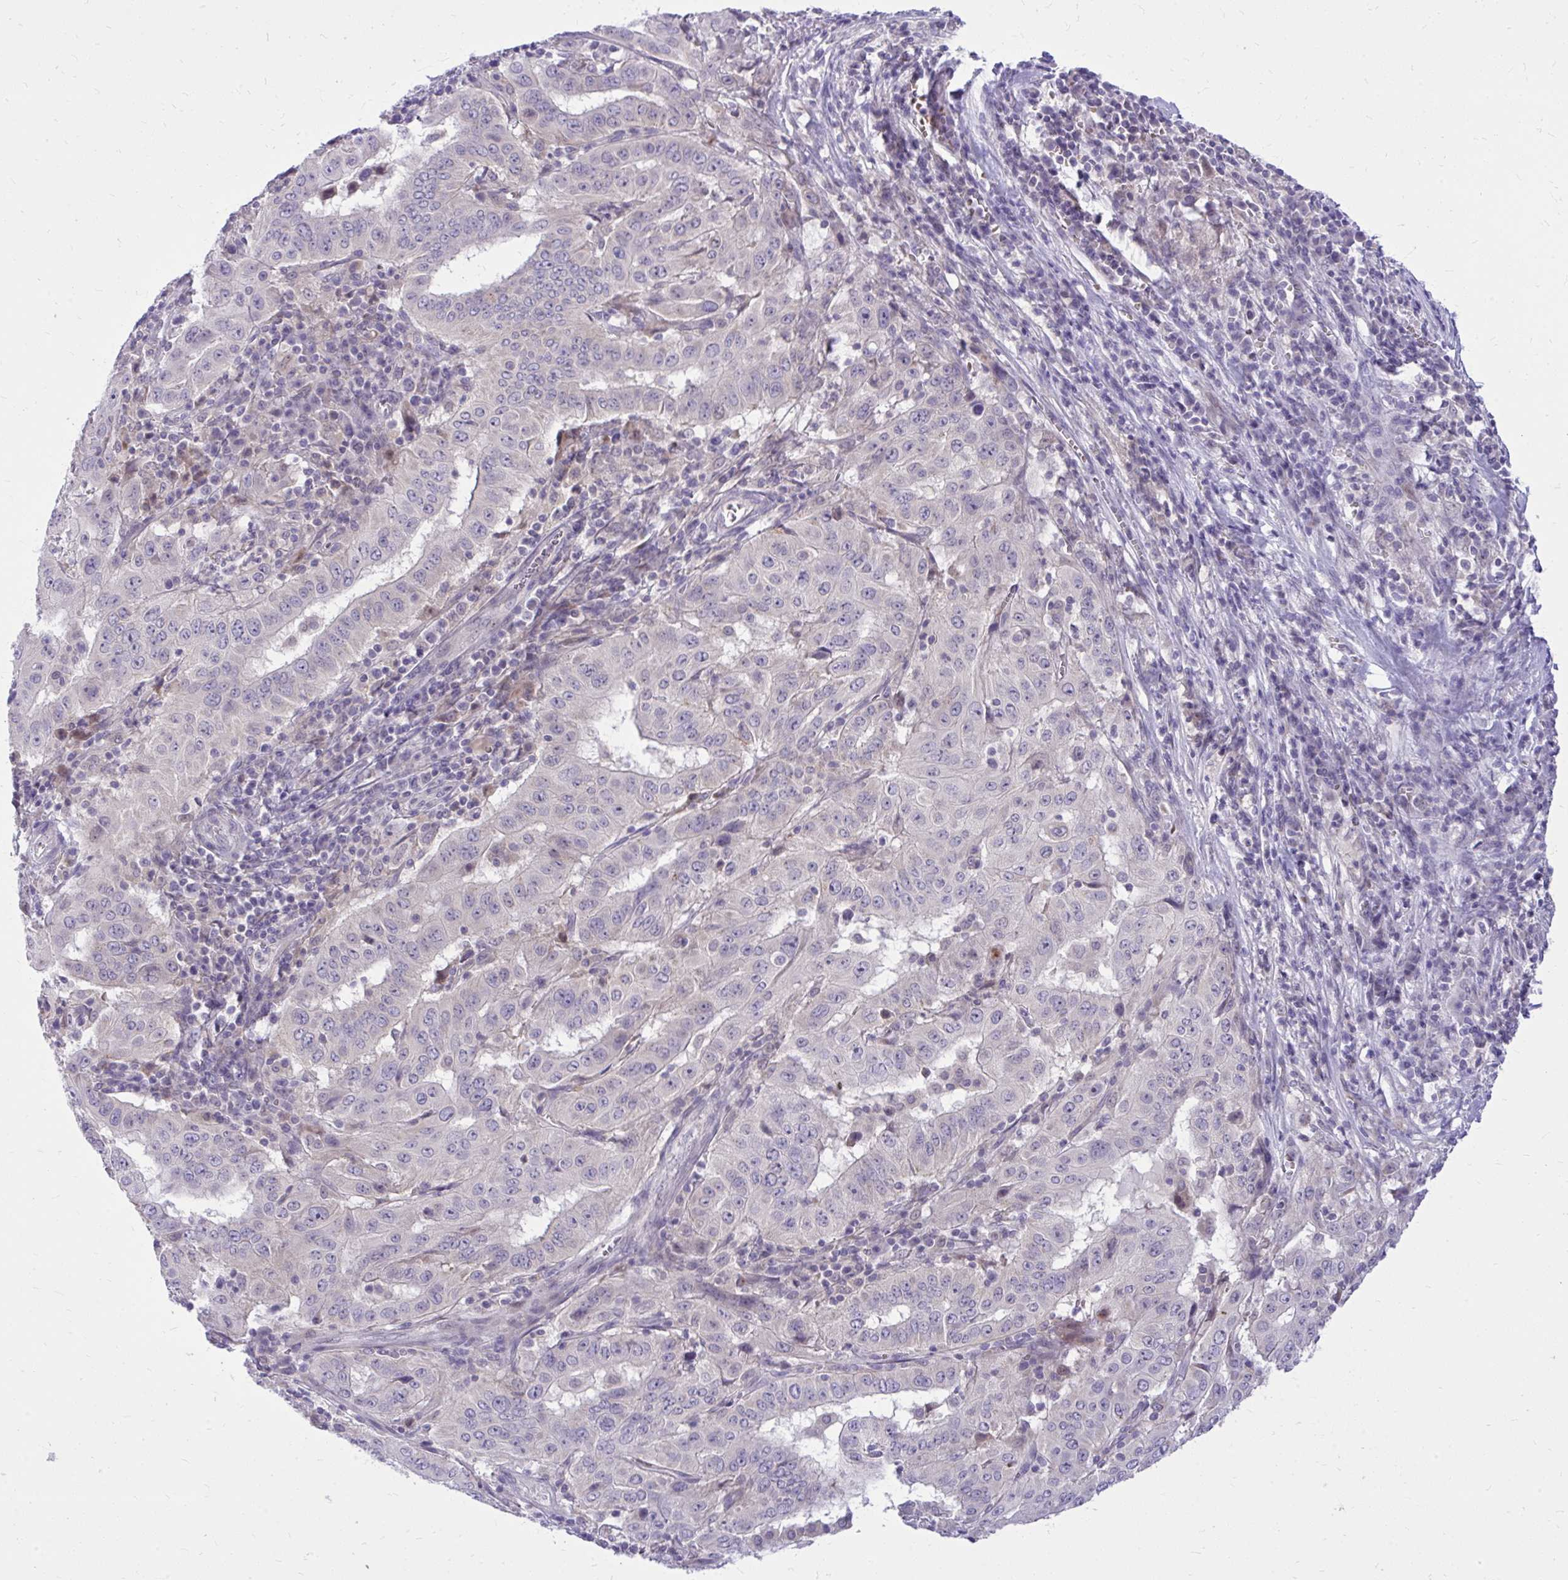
{"staining": {"intensity": "negative", "quantity": "none", "location": "none"}, "tissue": "pancreatic cancer", "cell_type": "Tumor cells", "image_type": "cancer", "snomed": [{"axis": "morphology", "description": "Adenocarcinoma, NOS"}, {"axis": "topography", "description": "Pancreas"}], "caption": "Tumor cells show no significant protein positivity in pancreatic adenocarcinoma. The staining is performed using DAB (3,3'-diaminobenzidine) brown chromogen with nuclei counter-stained in using hematoxylin.", "gene": "DPY19L1", "patient": {"sex": "male", "age": 63}}